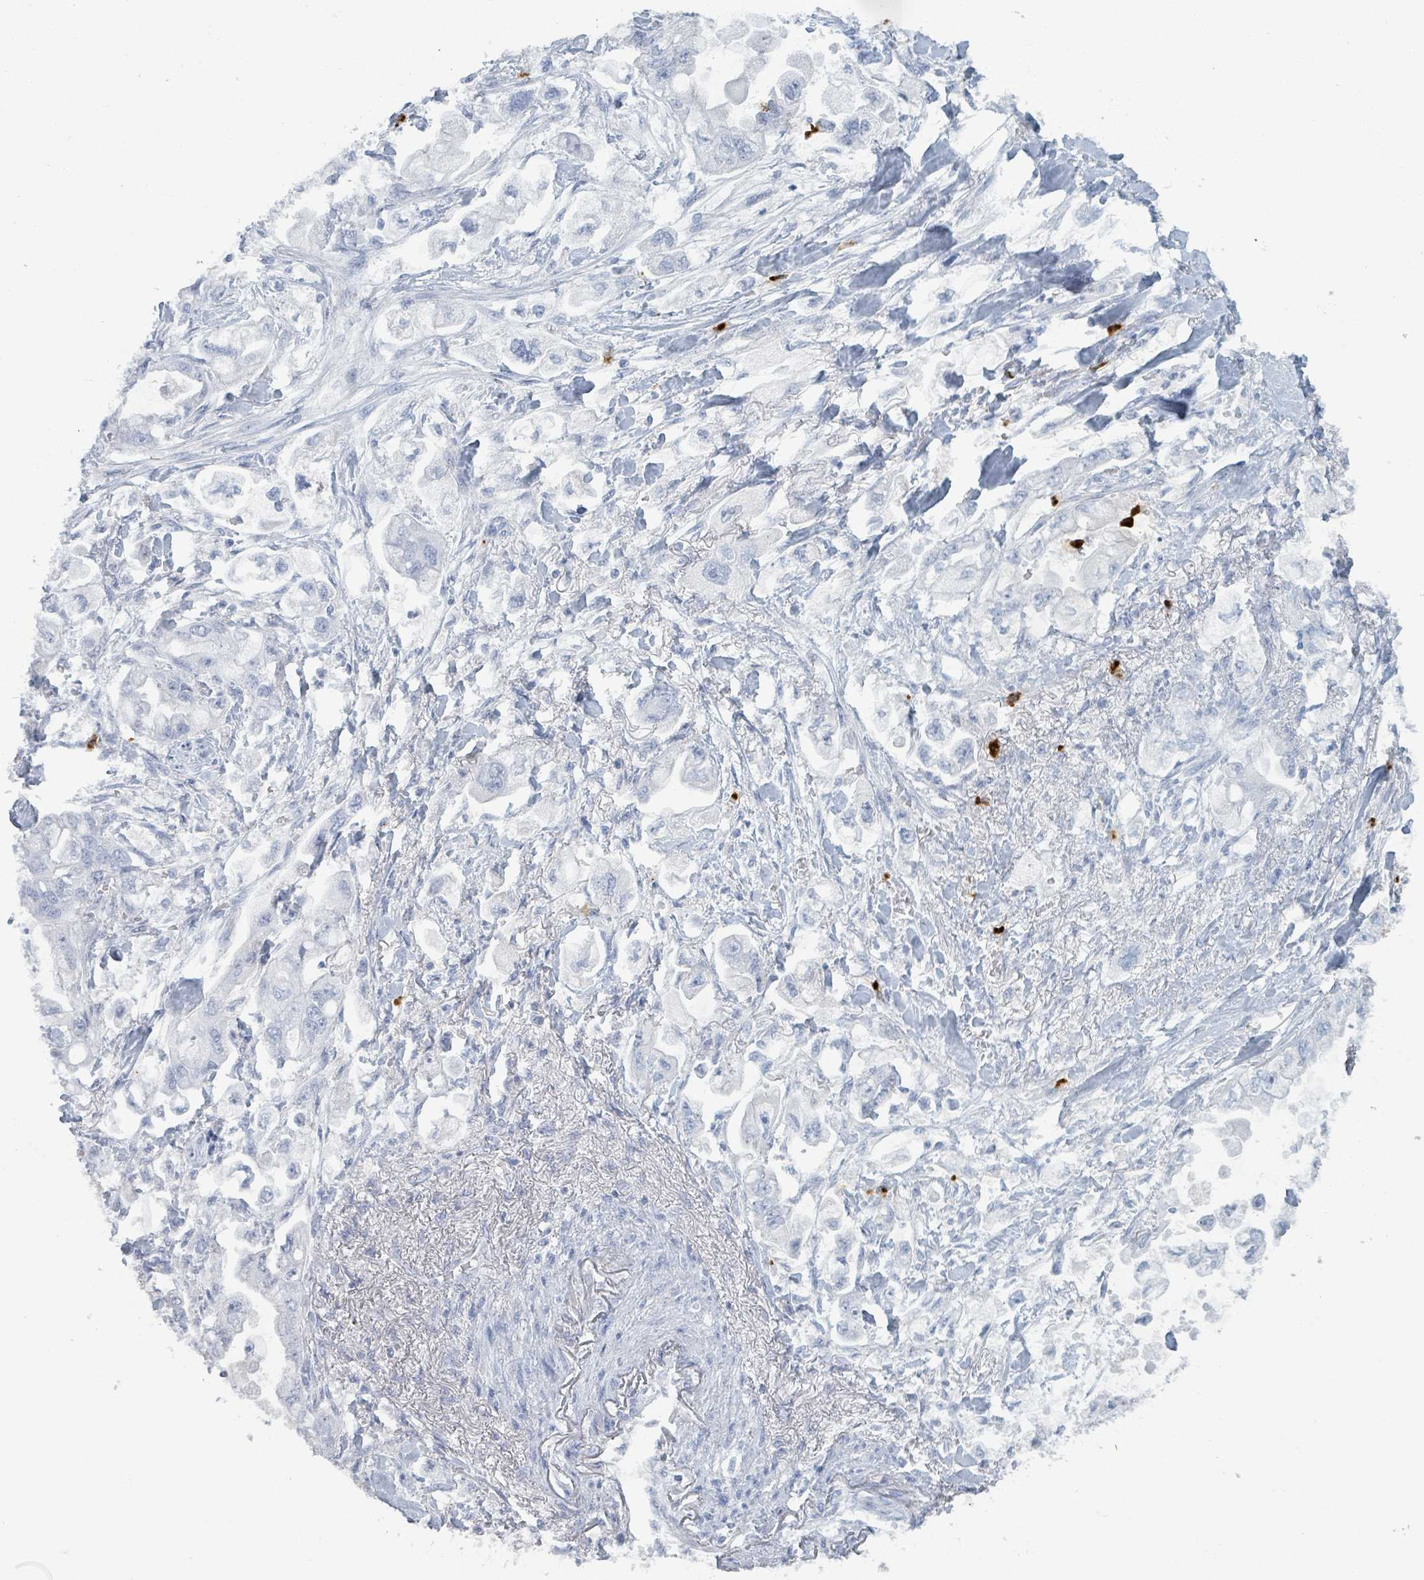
{"staining": {"intensity": "negative", "quantity": "none", "location": "none"}, "tissue": "stomach cancer", "cell_type": "Tumor cells", "image_type": "cancer", "snomed": [{"axis": "morphology", "description": "Adenocarcinoma, NOS"}, {"axis": "topography", "description": "Stomach"}], "caption": "Tumor cells show no significant positivity in stomach cancer (adenocarcinoma).", "gene": "DEFA4", "patient": {"sex": "male", "age": 62}}